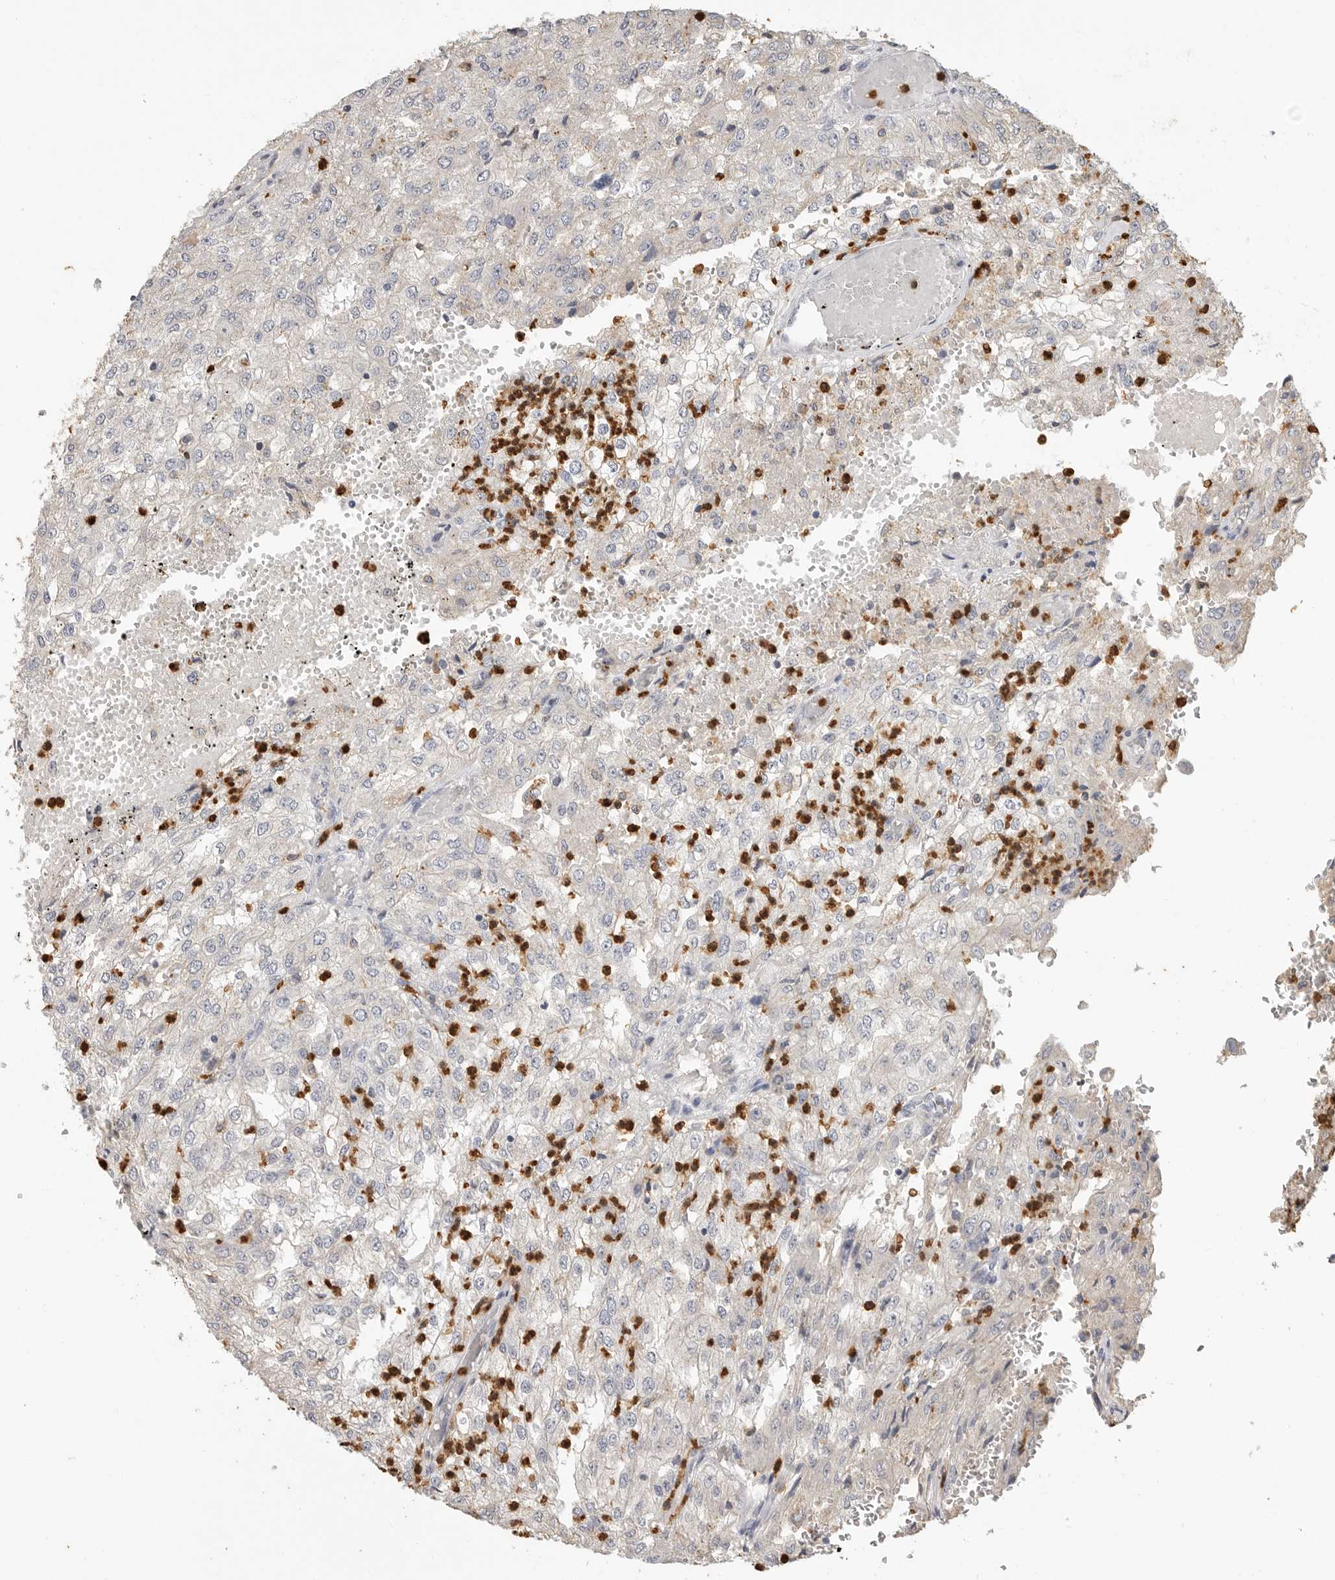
{"staining": {"intensity": "negative", "quantity": "none", "location": "none"}, "tissue": "renal cancer", "cell_type": "Tumor cells", "image_type": "cancer", "snomed": [{"axis": "morphology", "description": "Adenocarcinoma, NOS"}, {"axis": "topography", "description": "Kidney"}], "caption": "The image demonstrates no significant staining in tumor cells of renal cancer (adenocarcinoma).", "gene": "LTBR", "patient": {"sex": "female", "age": 54}}